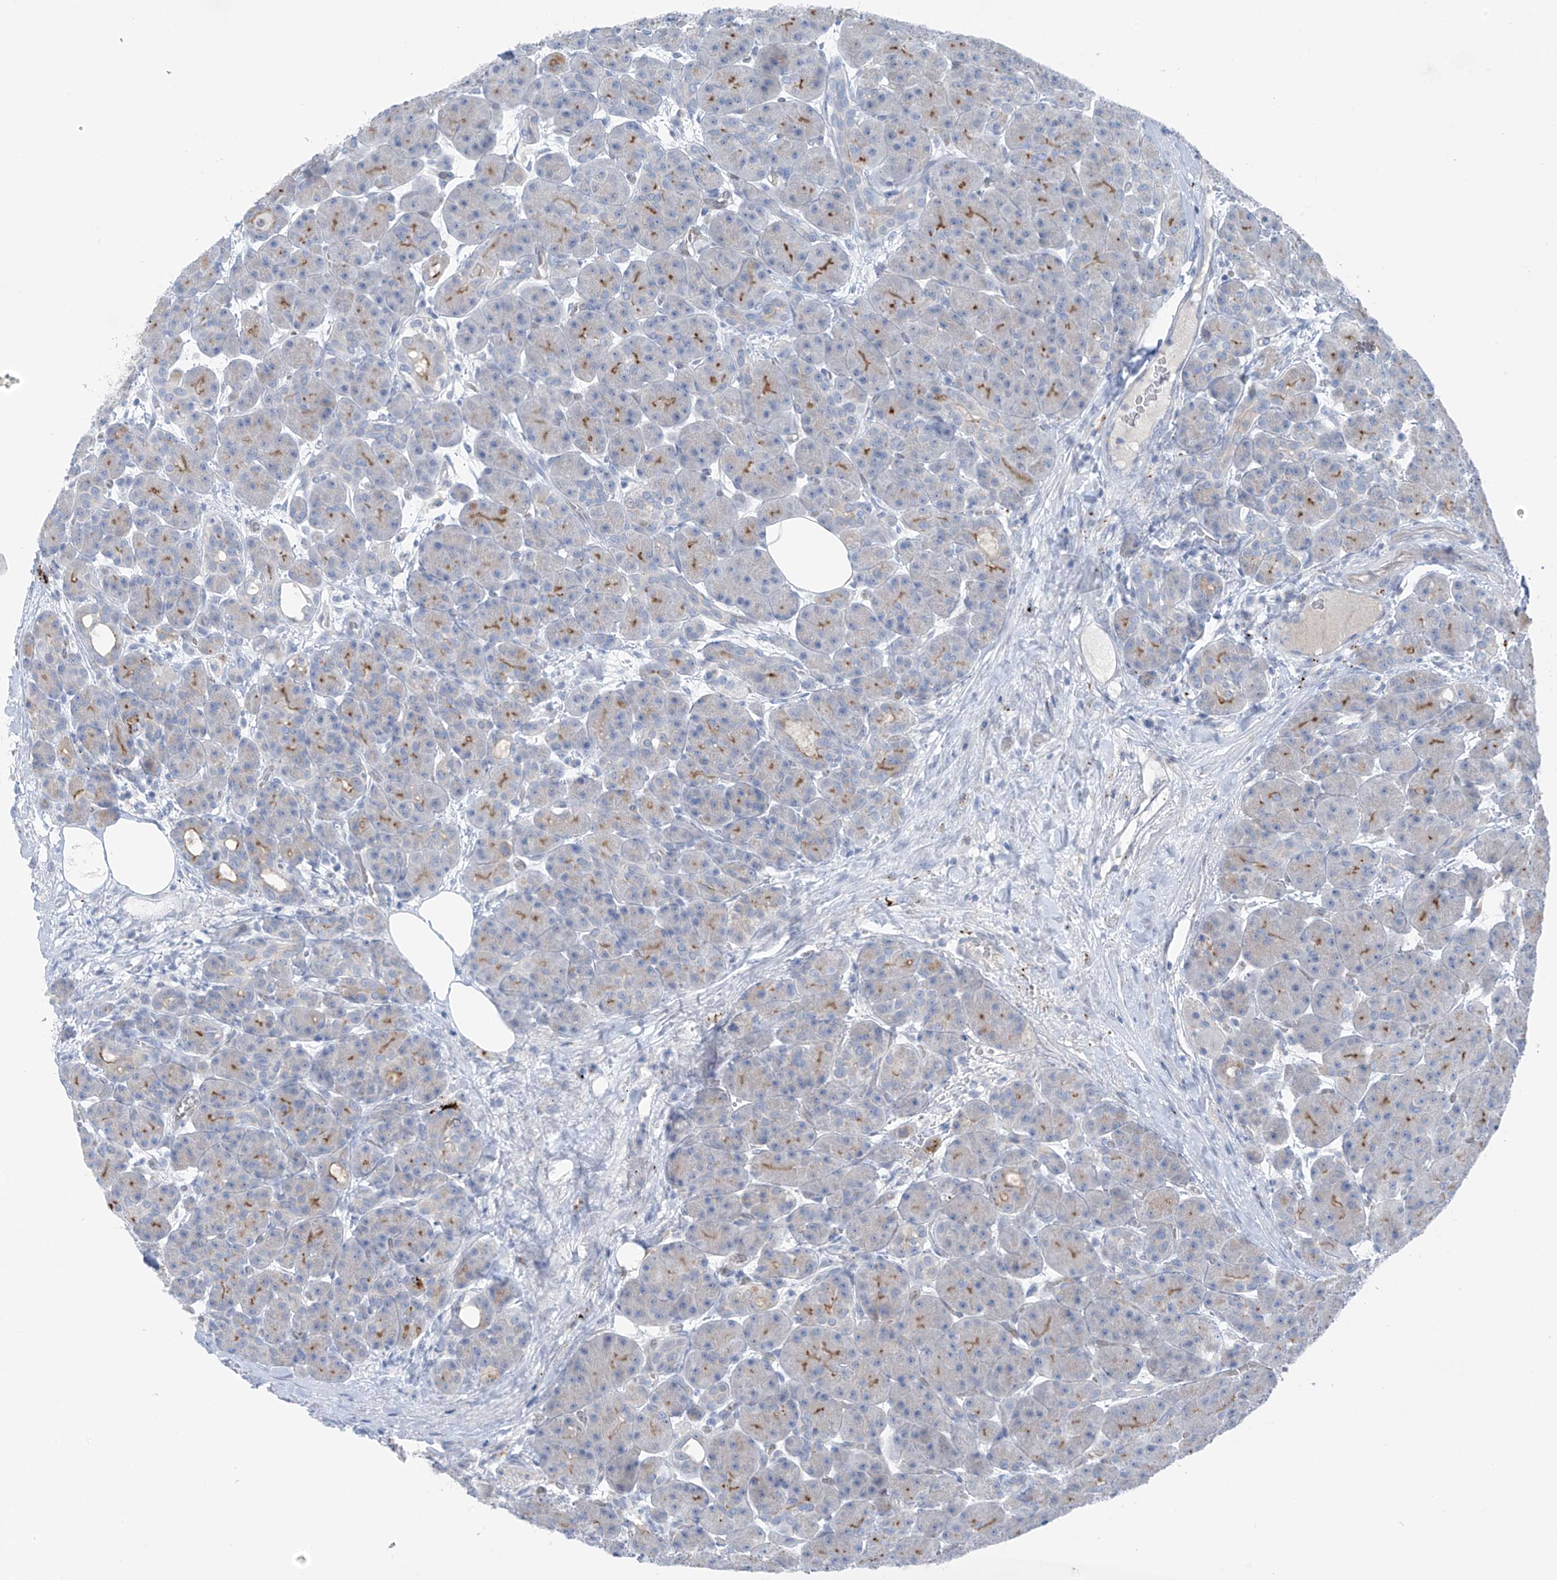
{"staining": {"intensity": "moderate", "quantity": "<25%", "location": "cytoplasmic/membranous"}, "tissue": "pancreas", "cell_type": "Exocrine glandular cells", "image_type": "normal", "snomed": [{"axis": "morphology", "description": "Normal tissue, NOS"}, {"axis": "topography", "description": "Pancreas"}], "caption": "Pancreas stained with a protein marker displays moderate staining in exocrine glandular cells.", "gene": "ZNF793", "patient": {"sex": "male", "age": 63}}